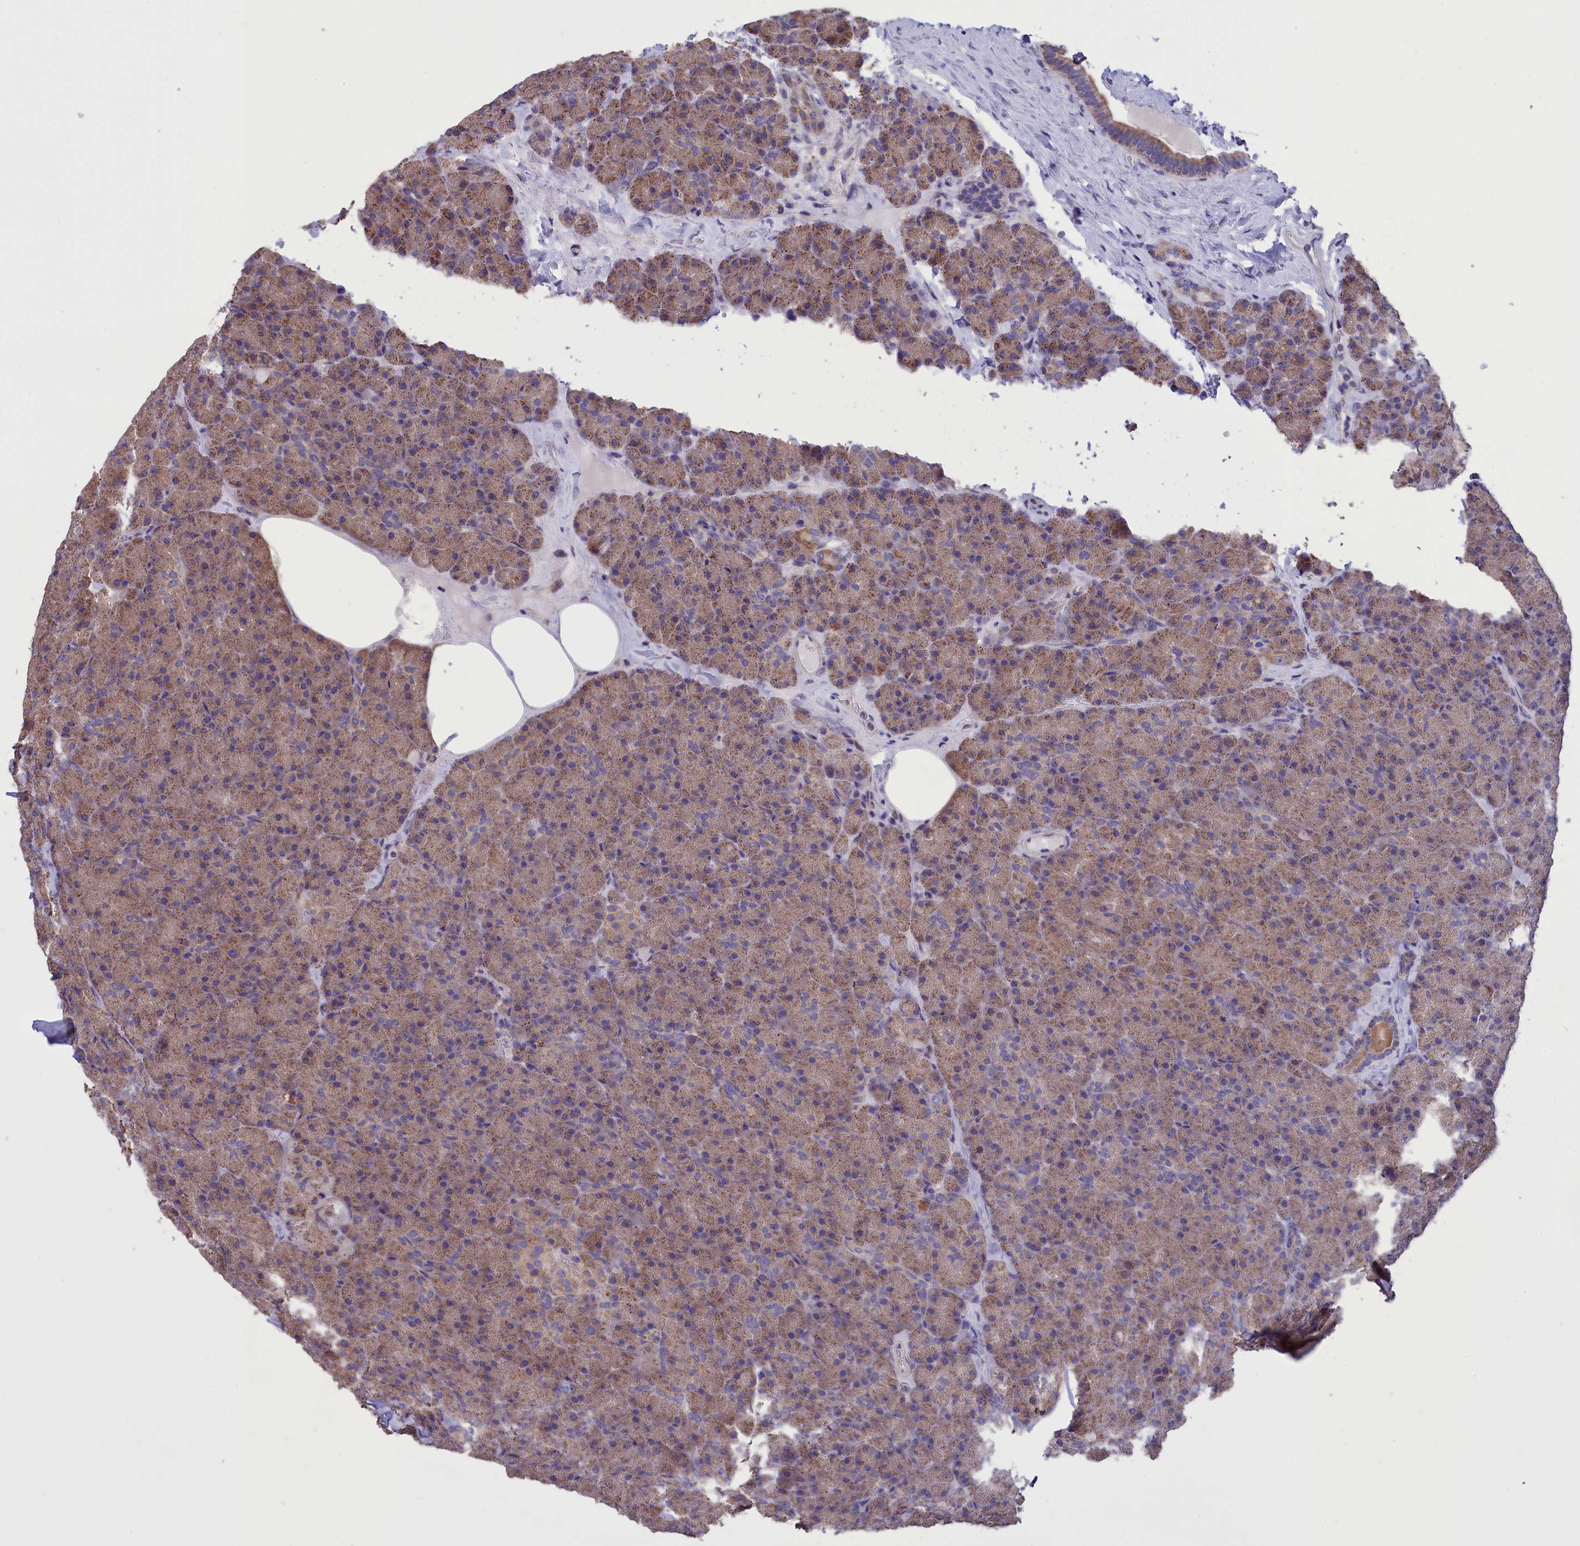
{"staining": {"intensity": "moderate", "quantity": ">75%", "location": "cytoplasmic/membranous"}, "tissue": "pancreas", "cell_type": "Exocrine glandular cells", "image_type": "normal", "snomed": [{"axis": "morphology", "description": "Normal tissue, NOS"}, {"axis": "topography", "description": "Pancreas"}], "caption": "The micrograph exhibits immunohistochemical staining of unremarkable pancreas. There is moderate cytoplasmic/membranous positivity is appreciated in approximately >75% of exocrine glandular cells.", "gene": "CYP2U1", "patient": {"sex": "male", "age": 36}}